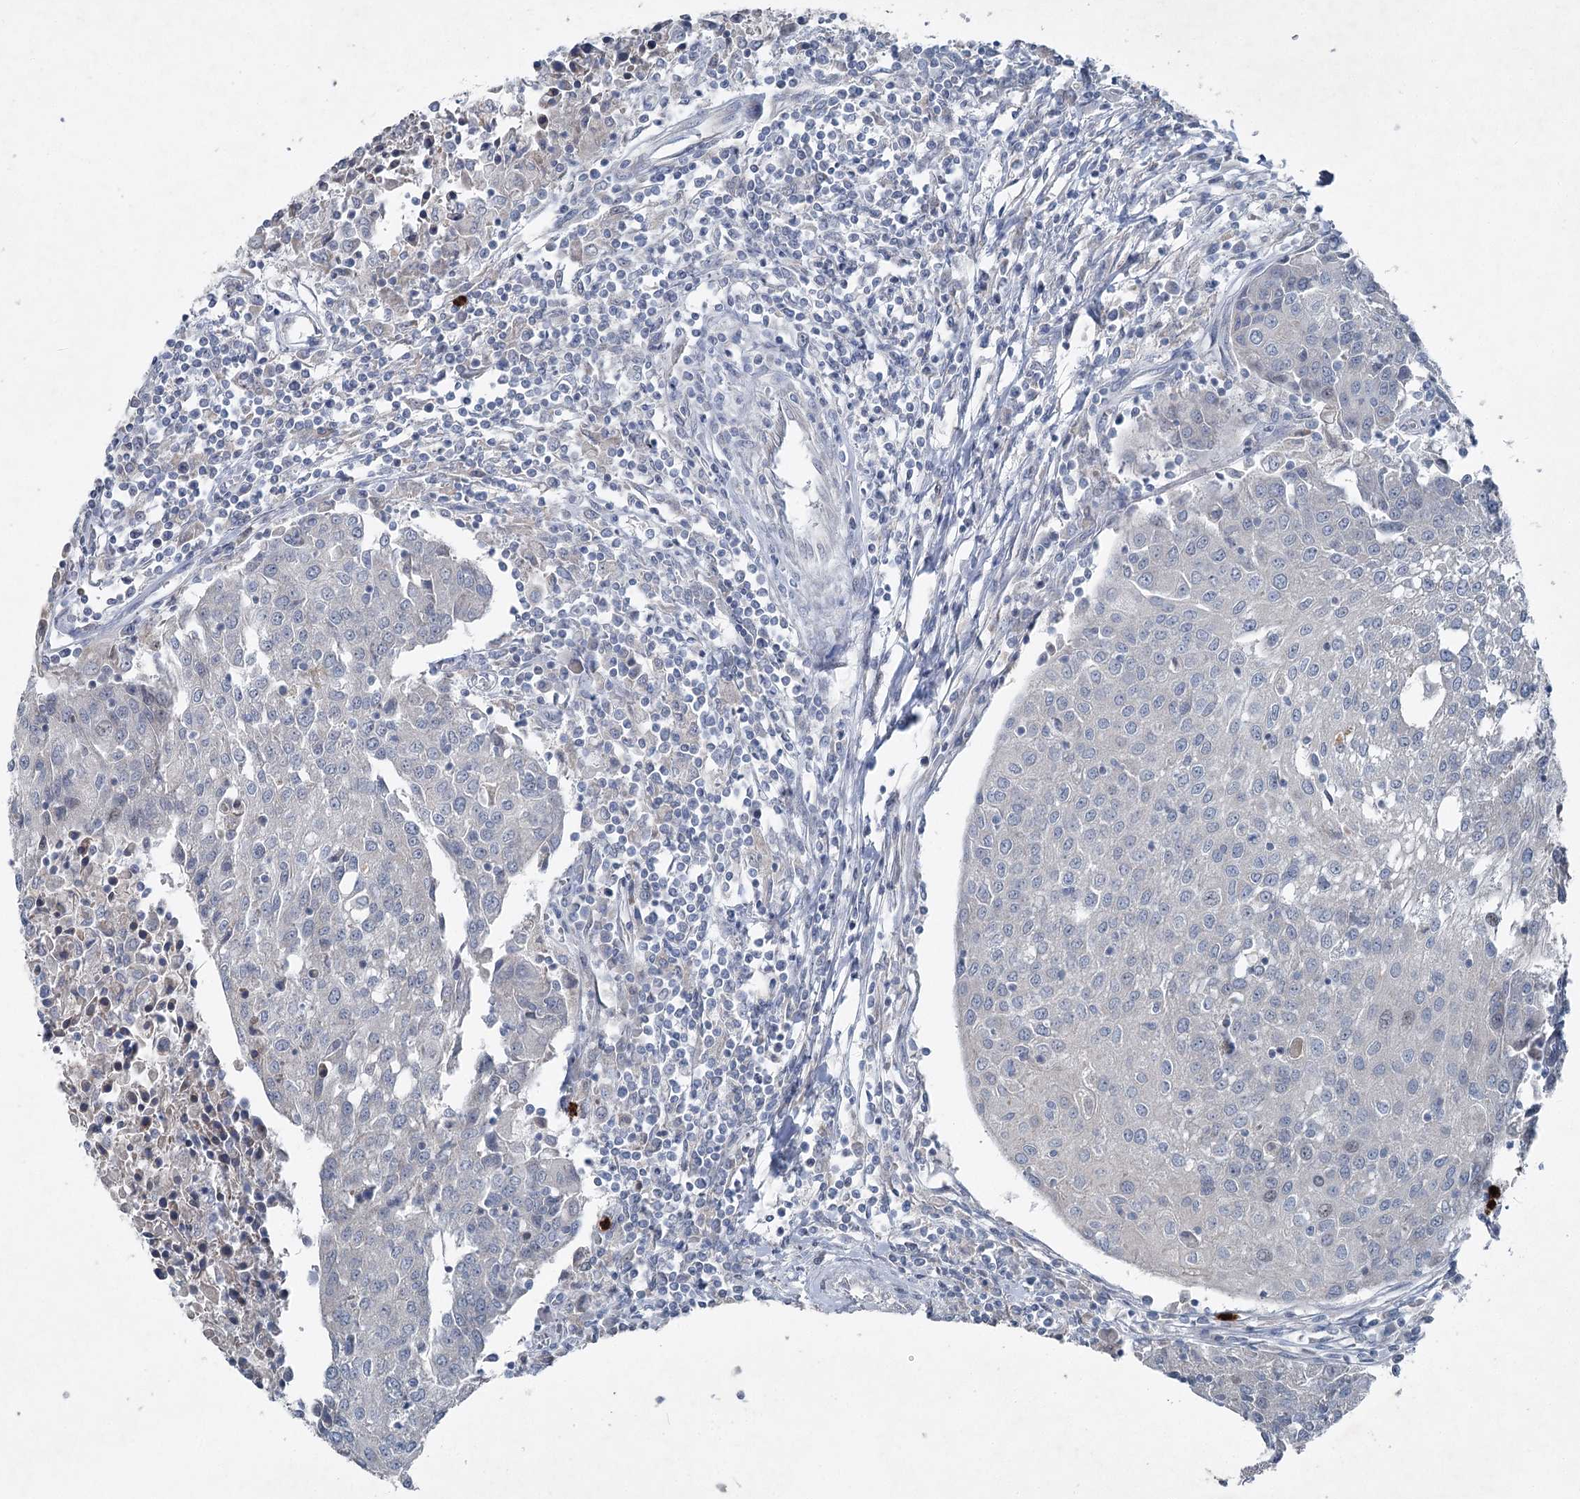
{"staining": {"intensity": "negative", "quantity": "none", "location": "none"}, "tissue": "urothelial cancer", "cell_type": "Tumor cells", "image_type": "cancer", "snomed": [{"axis": "morphology", "description": "Urothelial carcinoma, High grade"}, {"axis": "topography", "description": "Urinary bladder"}], "caption": "Micrograph shows no protein positivity in tumor cells of urothelial carcinoma (high-grade) tissue. (DAB IHC with hematoxylin counter stain).", "gene": "PLA2G12A", "patient": {"sex": "female", "age": 85}}